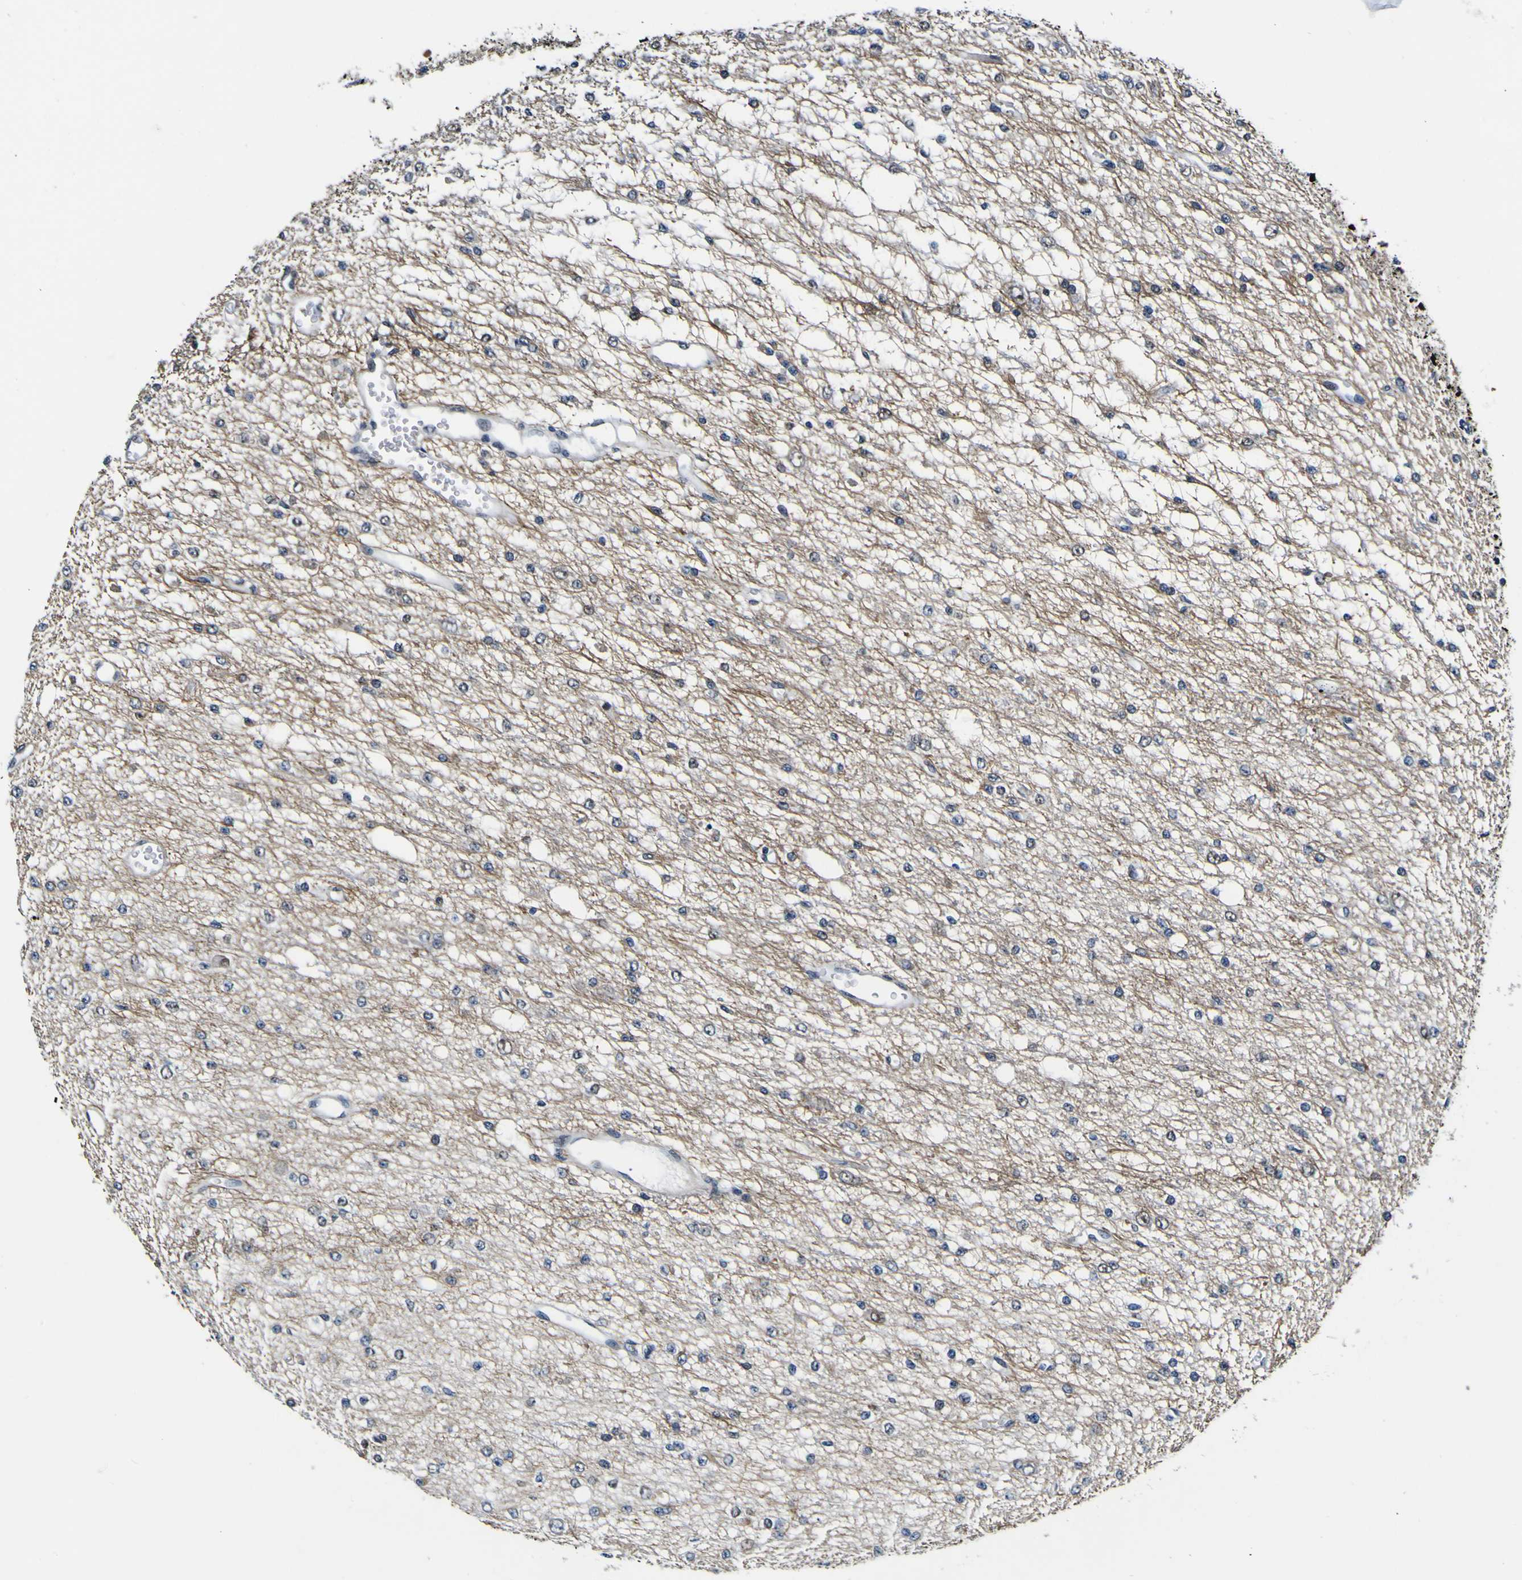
{"staining": {"intensity": "negative", "quantity": "none", "location": "none"}, "tissue": "glioma", "cell_type": "Tumor cells", "image_type": "cancer", "snomed": [{"axis": "morphology", "description": "Glioma, malignant, Low grade"}, {"axis": "topography", "description": "Brain"}], "caption": "Histopathology image shows no protein positivity in tumor cells of glioma tissue.", "gene": "POSTN", "patient": {"sex": "male", "age": 38}}